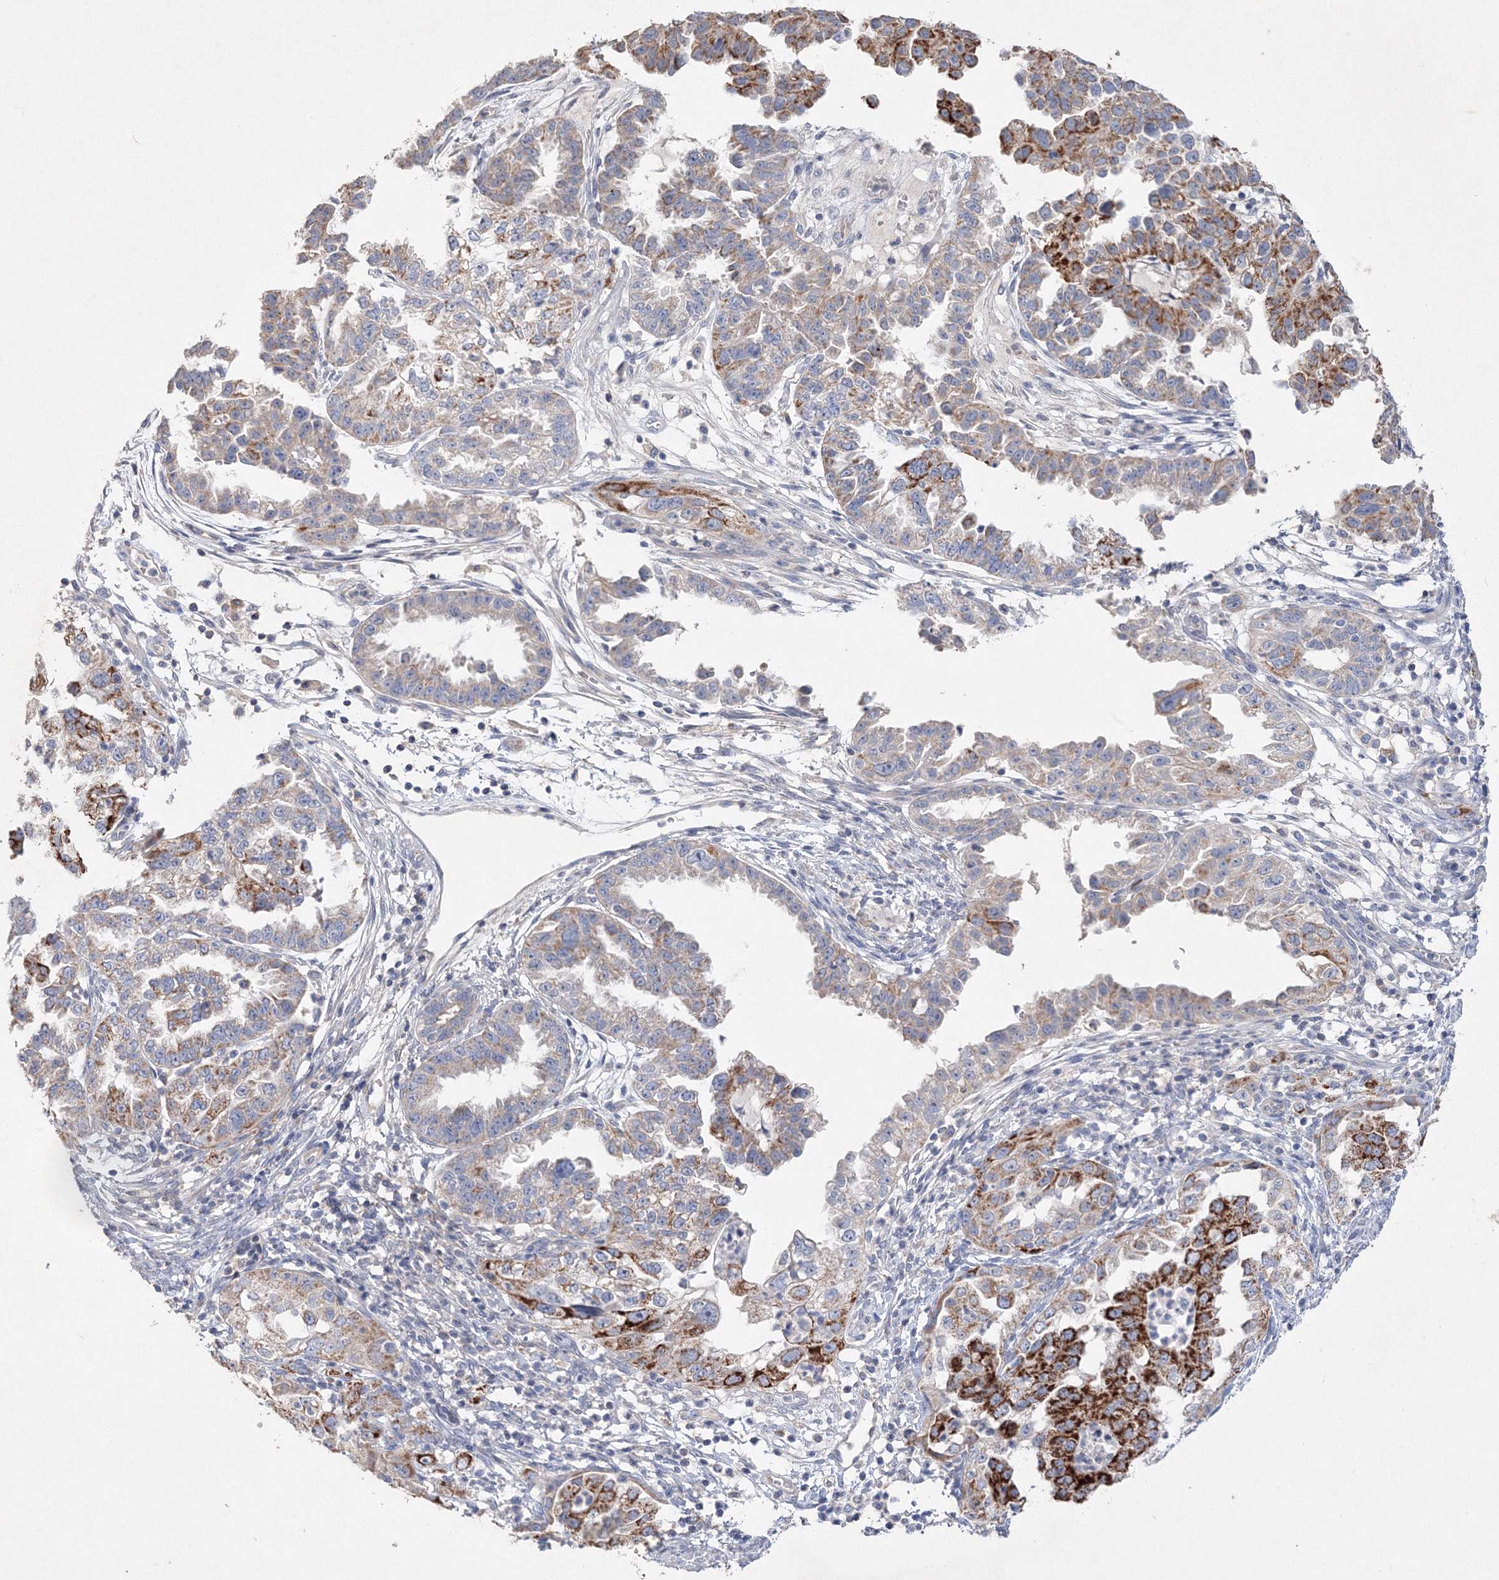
{"staining": {"intensity": "strong", "quantity": "25%-75%", "location": "cytoplasmic/membranous"}, "tissue": "endometrial cancer", "cell_type": "Tumor cells", "image_type": "cancer", "snomed": [{"axis": "morphology", "description": "Adenocarcinoma, NOS"}, {"axis": "topography", "description": "Endometrium"}], "caption": "Immunohistochemistry micrograph of human endometrial cancer stained for a protein (brown), which reveals high levels of strong cytoplasmic/membranous staining in approximately 25%-75% of tumor cells.", "gene": "GLS", "patient": {"sex": "female", "age": 85}}